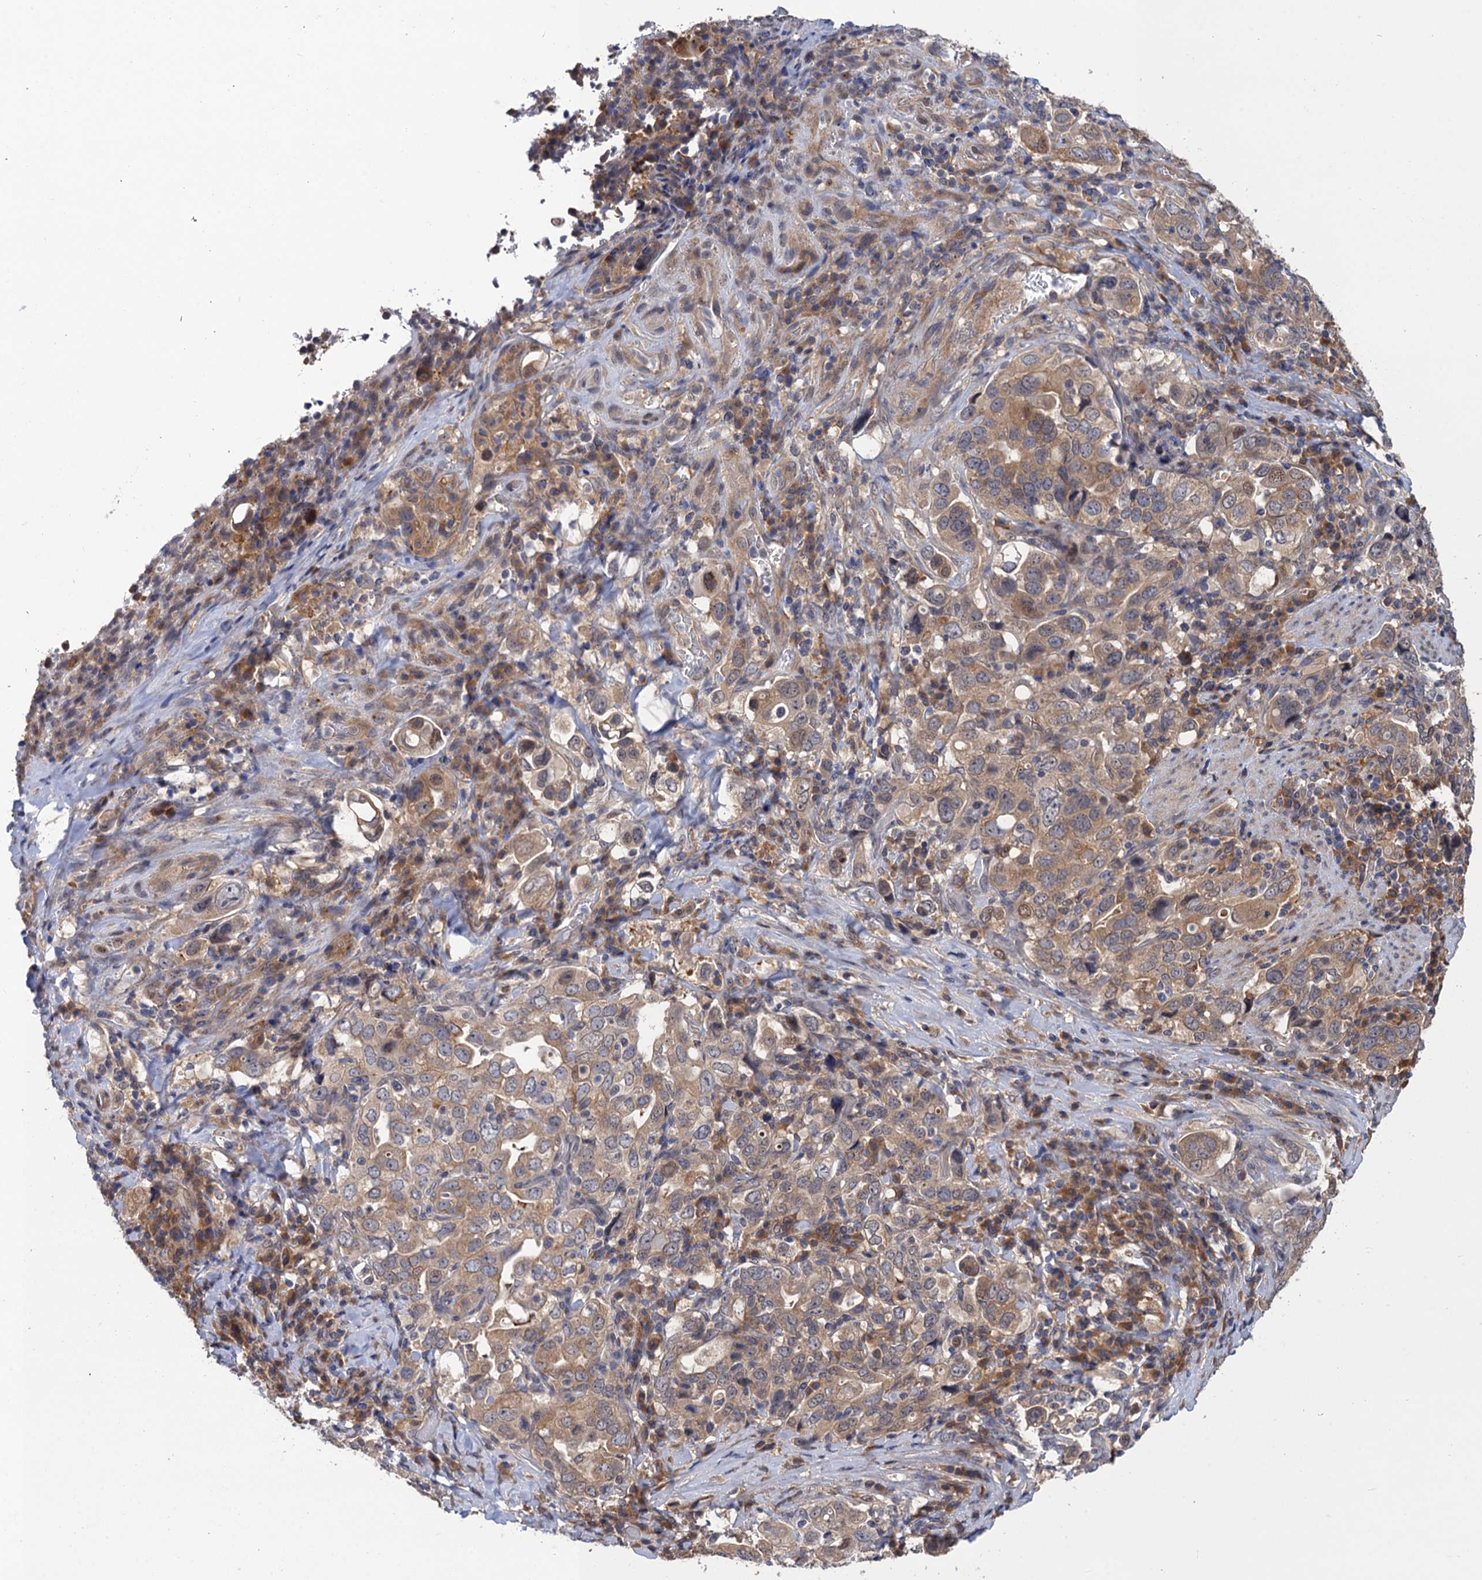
{"staining": {"intensity": "moderate", "quantity": "25%-75%", "location": "cytoplasmic/membranous"}, "tissue": "stomach cancer", "cell_type": "Tumor cells", "image_type": "cancer", "snomed": [{"axis": "morphology", "description": "Adenocarcinoma, NOS"}, {"axis": "topography", "description": "Stomach, upper"}], "caption": "Protein staining by immunohistochemistry demonstrates moderate cytoplasmic/membranous staining in about 25%-75% of tumor cells in stomach adenocarcinoma.", "gene": "NEK8", "patient": {"sex": "male", "age": 62}}